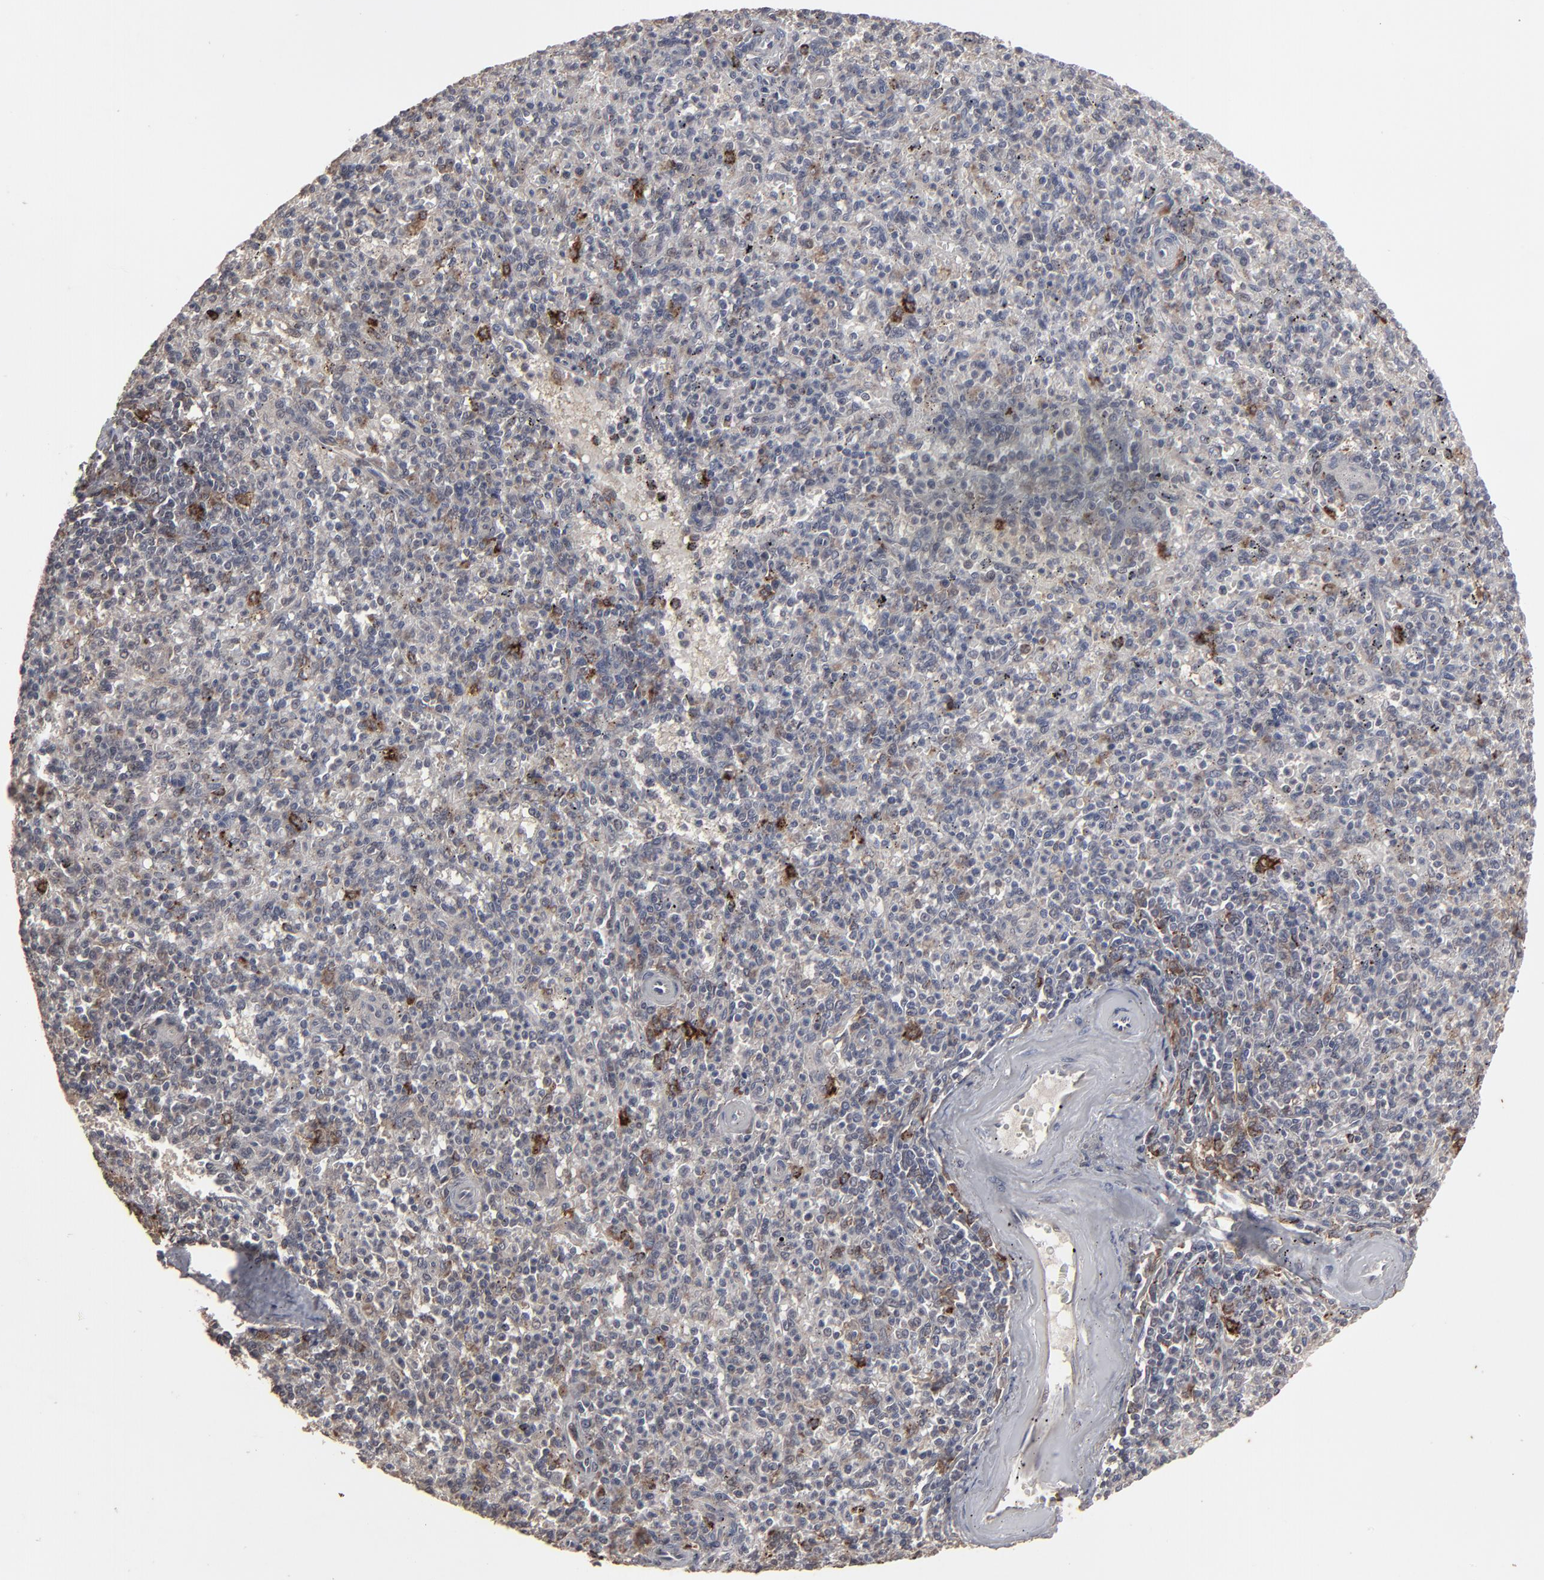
{"staining": {"intensity": "strong", "quantity": "<25%", "location": "cytoplasmic/membranous"}, "tissue": "spleen", "cell_type": "Cells in red pulp", "image_type": "normal", "snomed": [{"axis": "morphology", "description": "Normal tissue, NOS"}, {"axis": "topography", "description": "Spleen"}], "caption": "Immunohistochemistry image of unremarkable spleen: human spleen stained using immunohistochemistry (IHC) exhibits medium levels of strong protein expression localized specifically in the cytoplasmic/membranous of cells in red pulp, appearing as a cytoplasmic/membranous brown color.", "gene": "SLC22A17", "patient": {"sex": "male", "age": 72}}